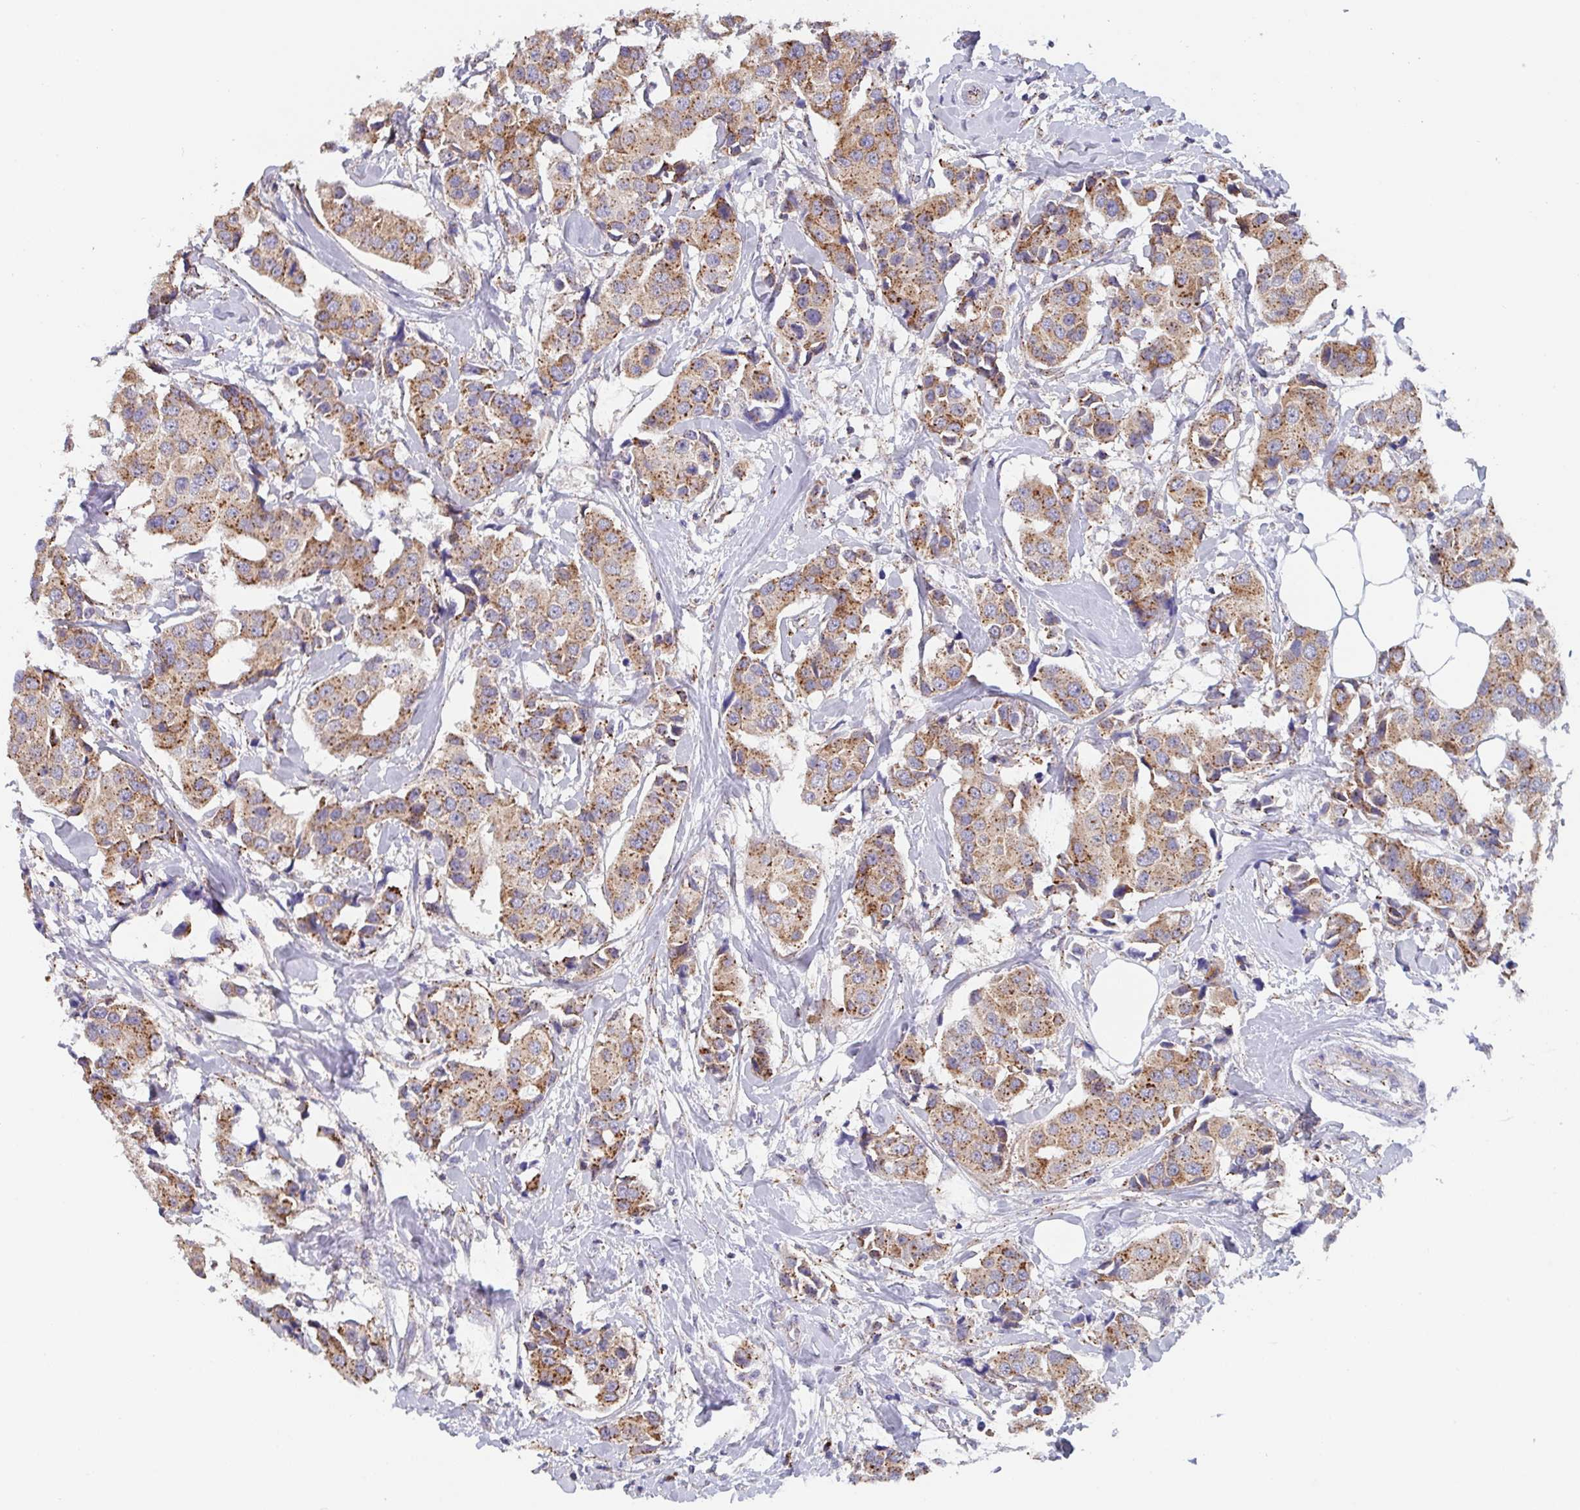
{"staining": {"intensity": "moderate", "quantity": ">75%", "location": "cytoplasmic/membranous"}, "tissue": "breast cancer", "cell_type": "Tumor cells", "image_type": "cancer", "snomed": [{"axis": "morphology", "description": "Normal tissue, NOS"}, {"axis": "morphology", "description": "Duct carcinoma"}, {"axis": "topography", "description": "Breast"}], "caption": "Brown immunohistochemical staining in breast intraductal carcinoma displays moderate cytoplasmic/membranous expression in approximately >75% of tumor cells. (DAB (3,3'-diaminobenzidine) IHC, brown staining for protein, blue staining for nuclei).", "gene": "PROSER3", "patient": {"sex": "female", "age": 39}}